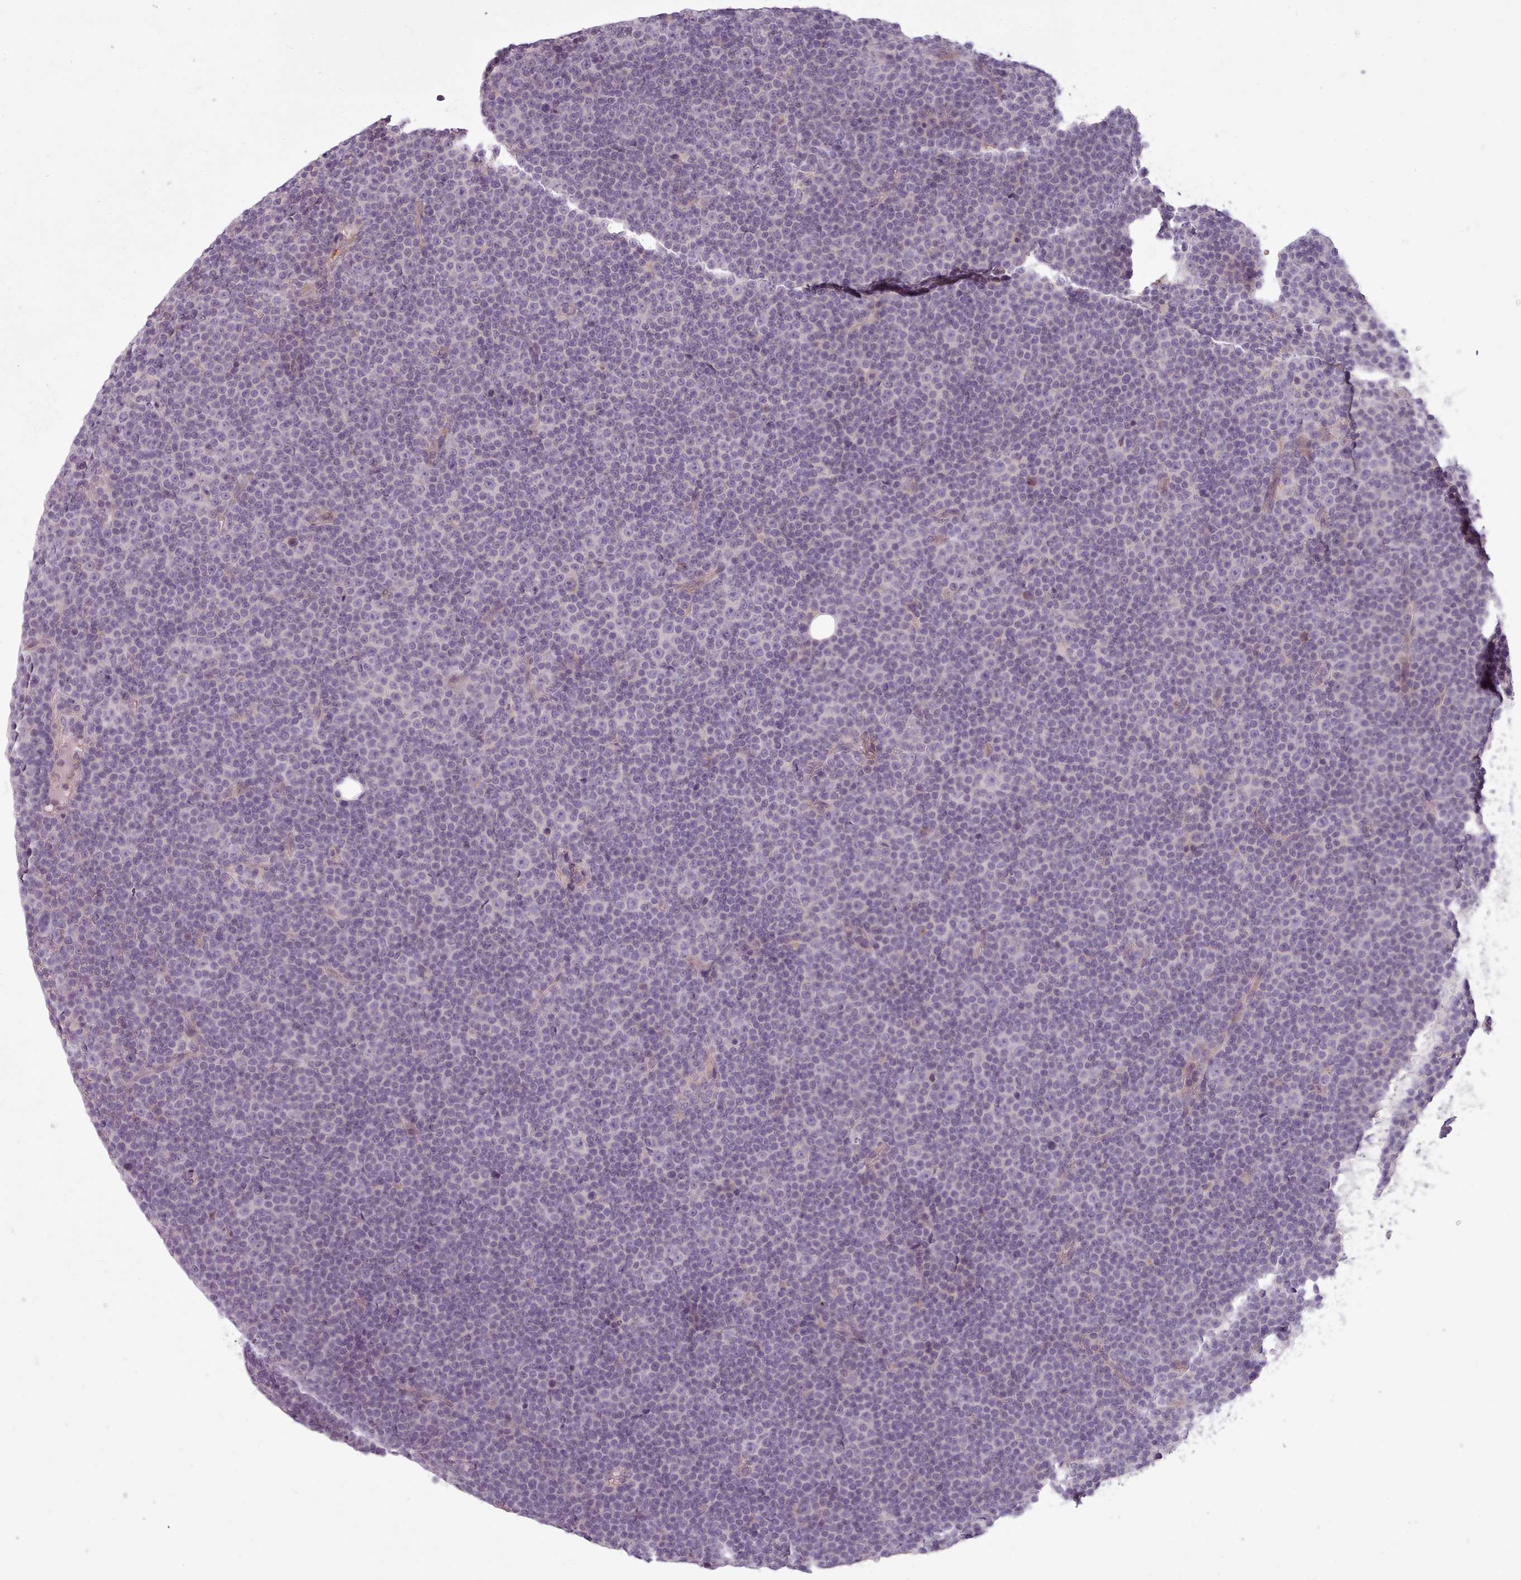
{"staining": {"intensity": "negative", "quantity": "none", "location": "none"}, "tissue": "lymphoma", "cell_type": "Tumor cells", "image_type": "cancer", "snomed": [{"axis": "morphology", "description": "Malignant lymphoma, non-Hodgkin's type, Low grade"}, {"axis": "topography", "description": "Lymph node"}], "caption": "There is no significant staining in tumor cells of lymphoma.", "gene": "LAPTM5", "patient": {"sex": "female", "age": 67}}